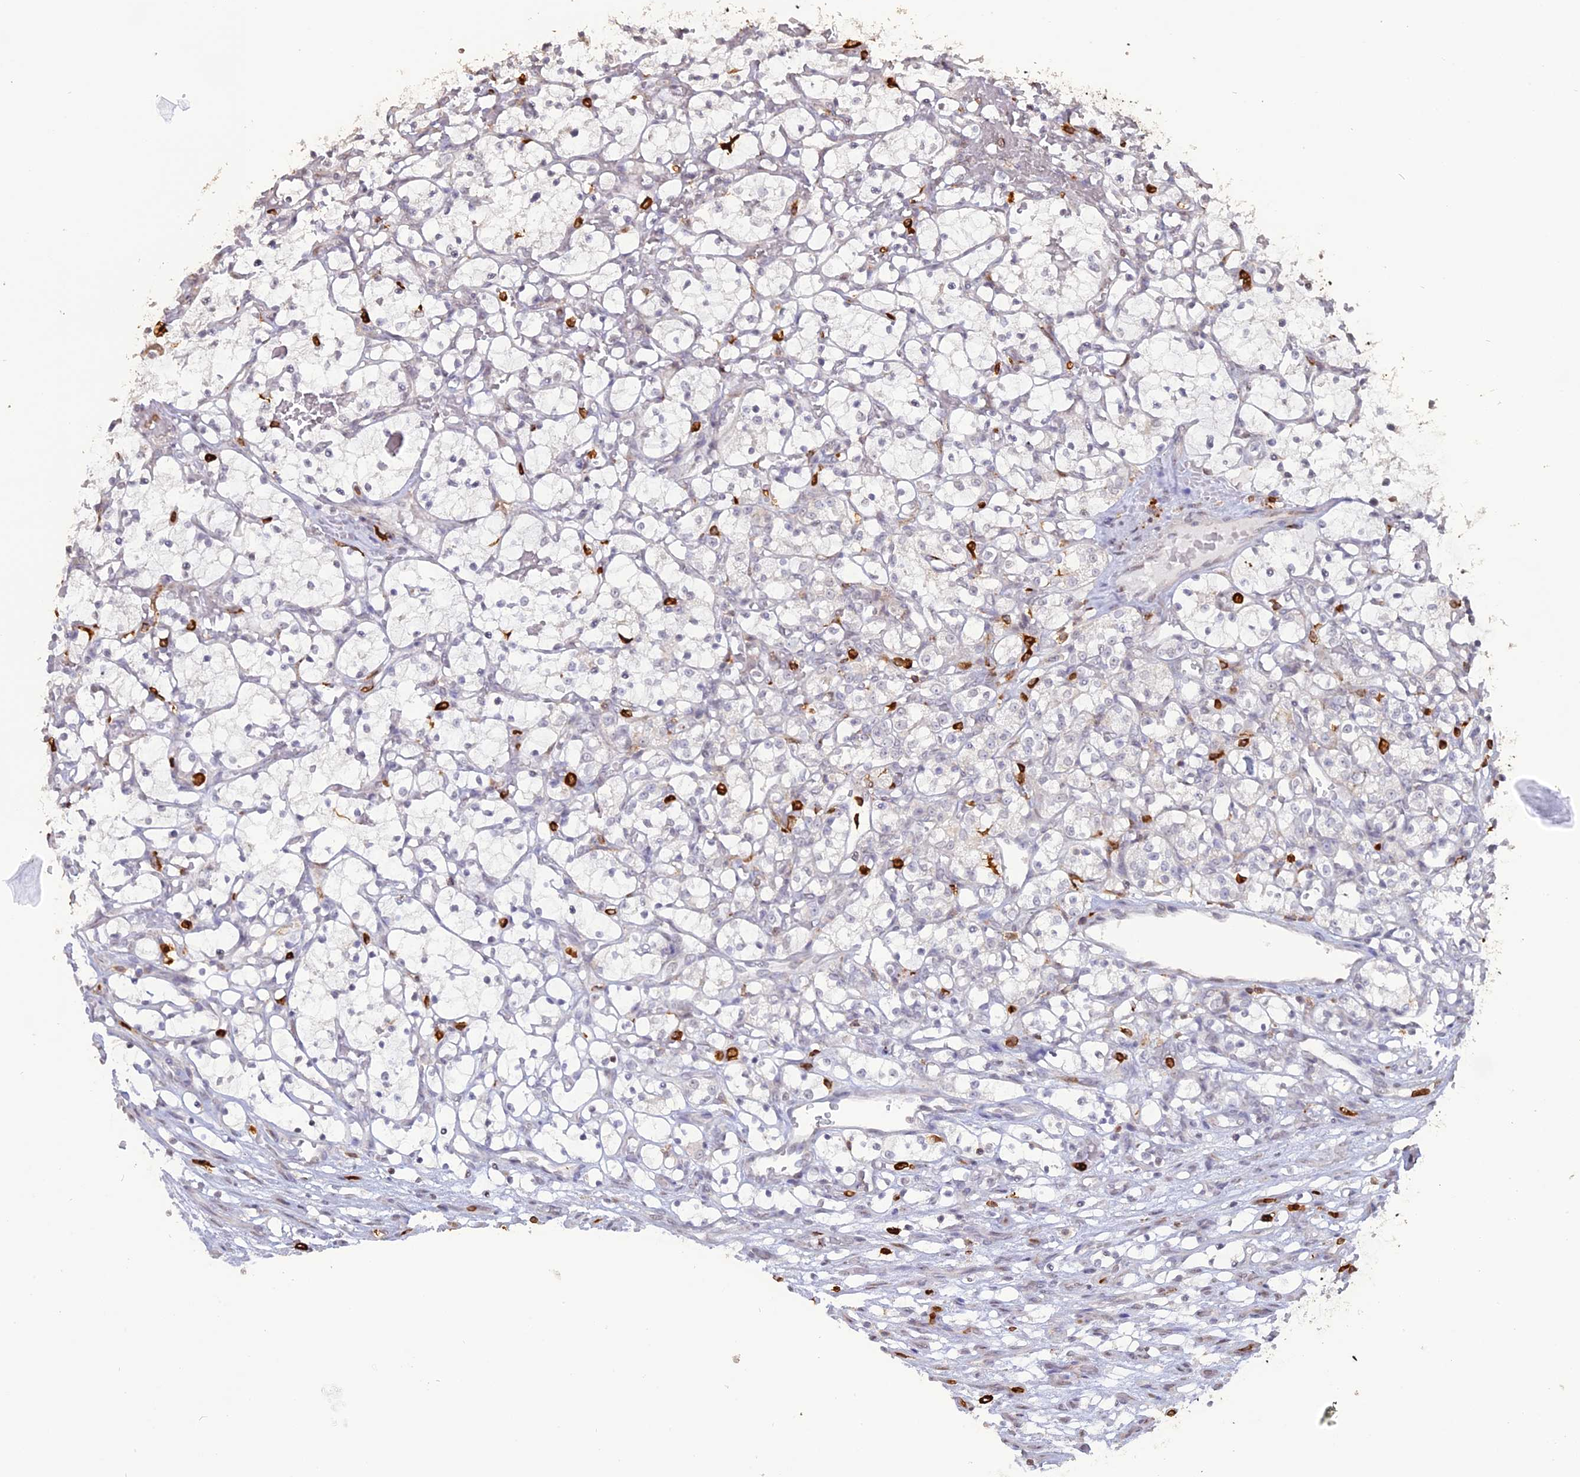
{"staining": {"intensity": "negative", "quantity": "none", "location": "none"}, "tissue": "renal cancer", "cell_type": "Tumor cells", "image_type": "cancer", "snomed": [{"axis": "morphology", "description": "Adenocarcinoma, NOS"}, {"axis": "topography", "description": "Kidney"}], "caption": "The histopathology image reveals no significant expression in tumor cells of renal adenocarcinoma.", "gene": "APOBR", "patient": {"sex": "female", "age": 69}}